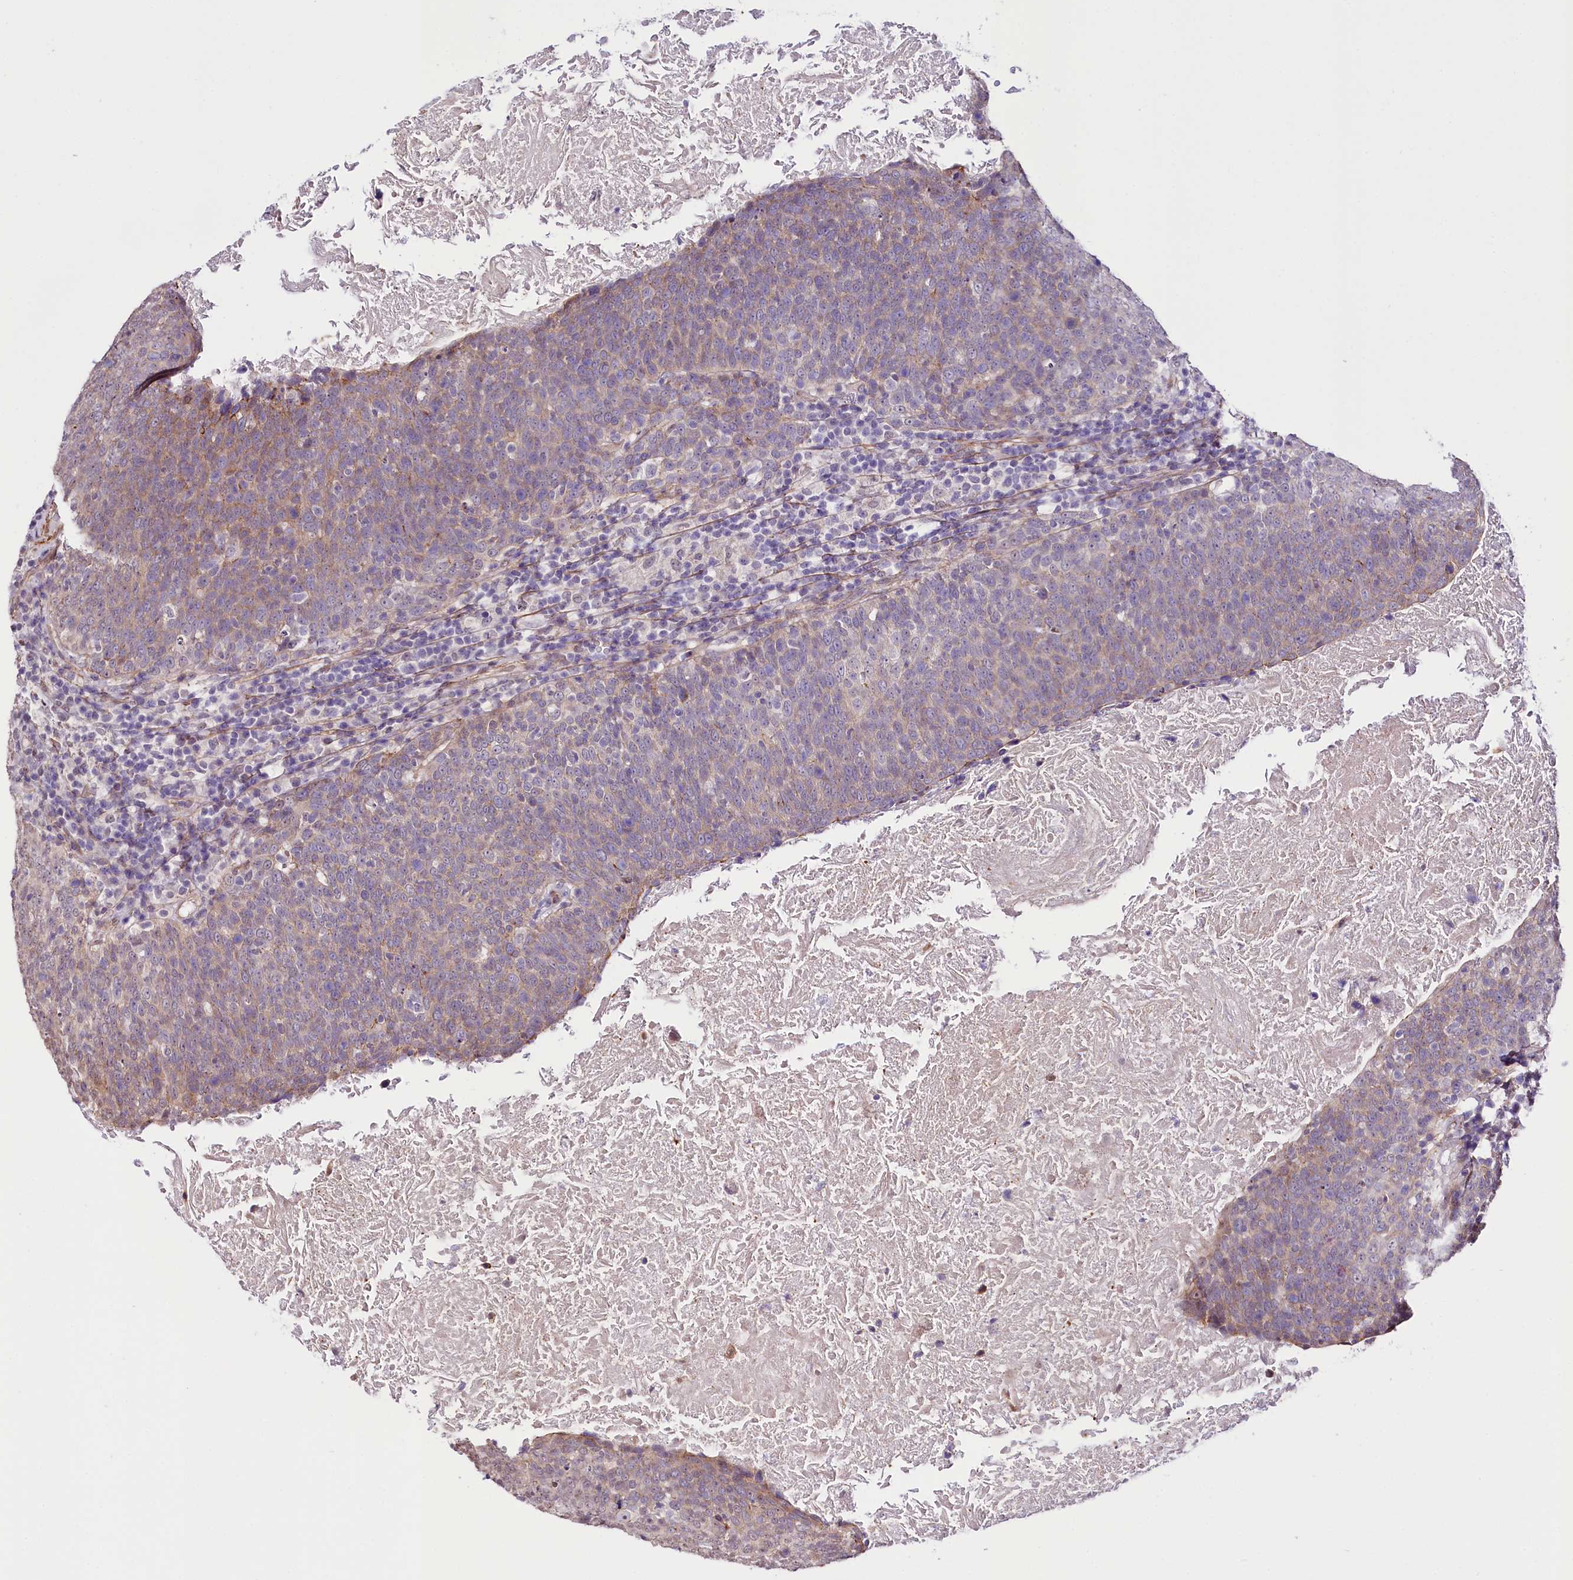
{"staining": {"intensity": "weak", "quantity": ">75%", "location": "cytoplasmic/membranous"}, "tissue": "head and neck cancer", "cell_type": "Tumor cells", "image_type": "cancer", "snomed": [{"axis": "morphology", "description": "Squamous cell carcinoma, NOS"}, {"axis": "morphology", "description": "Squamous cell carcinoma, metastatic, NOS"}, {"axis": "topography", "description": "Lymph node"}, {"axis": "topography", "description": "Head-Neck"}], "caption": "Tumor cells display low levels of weak cytoplasmic/membranous expression in approximately >75% of cells in head and neck cancer (metastatic squamous cell carcinoma).", "gene": "ST7", "patient": {"sex": "male", "age": 62}}